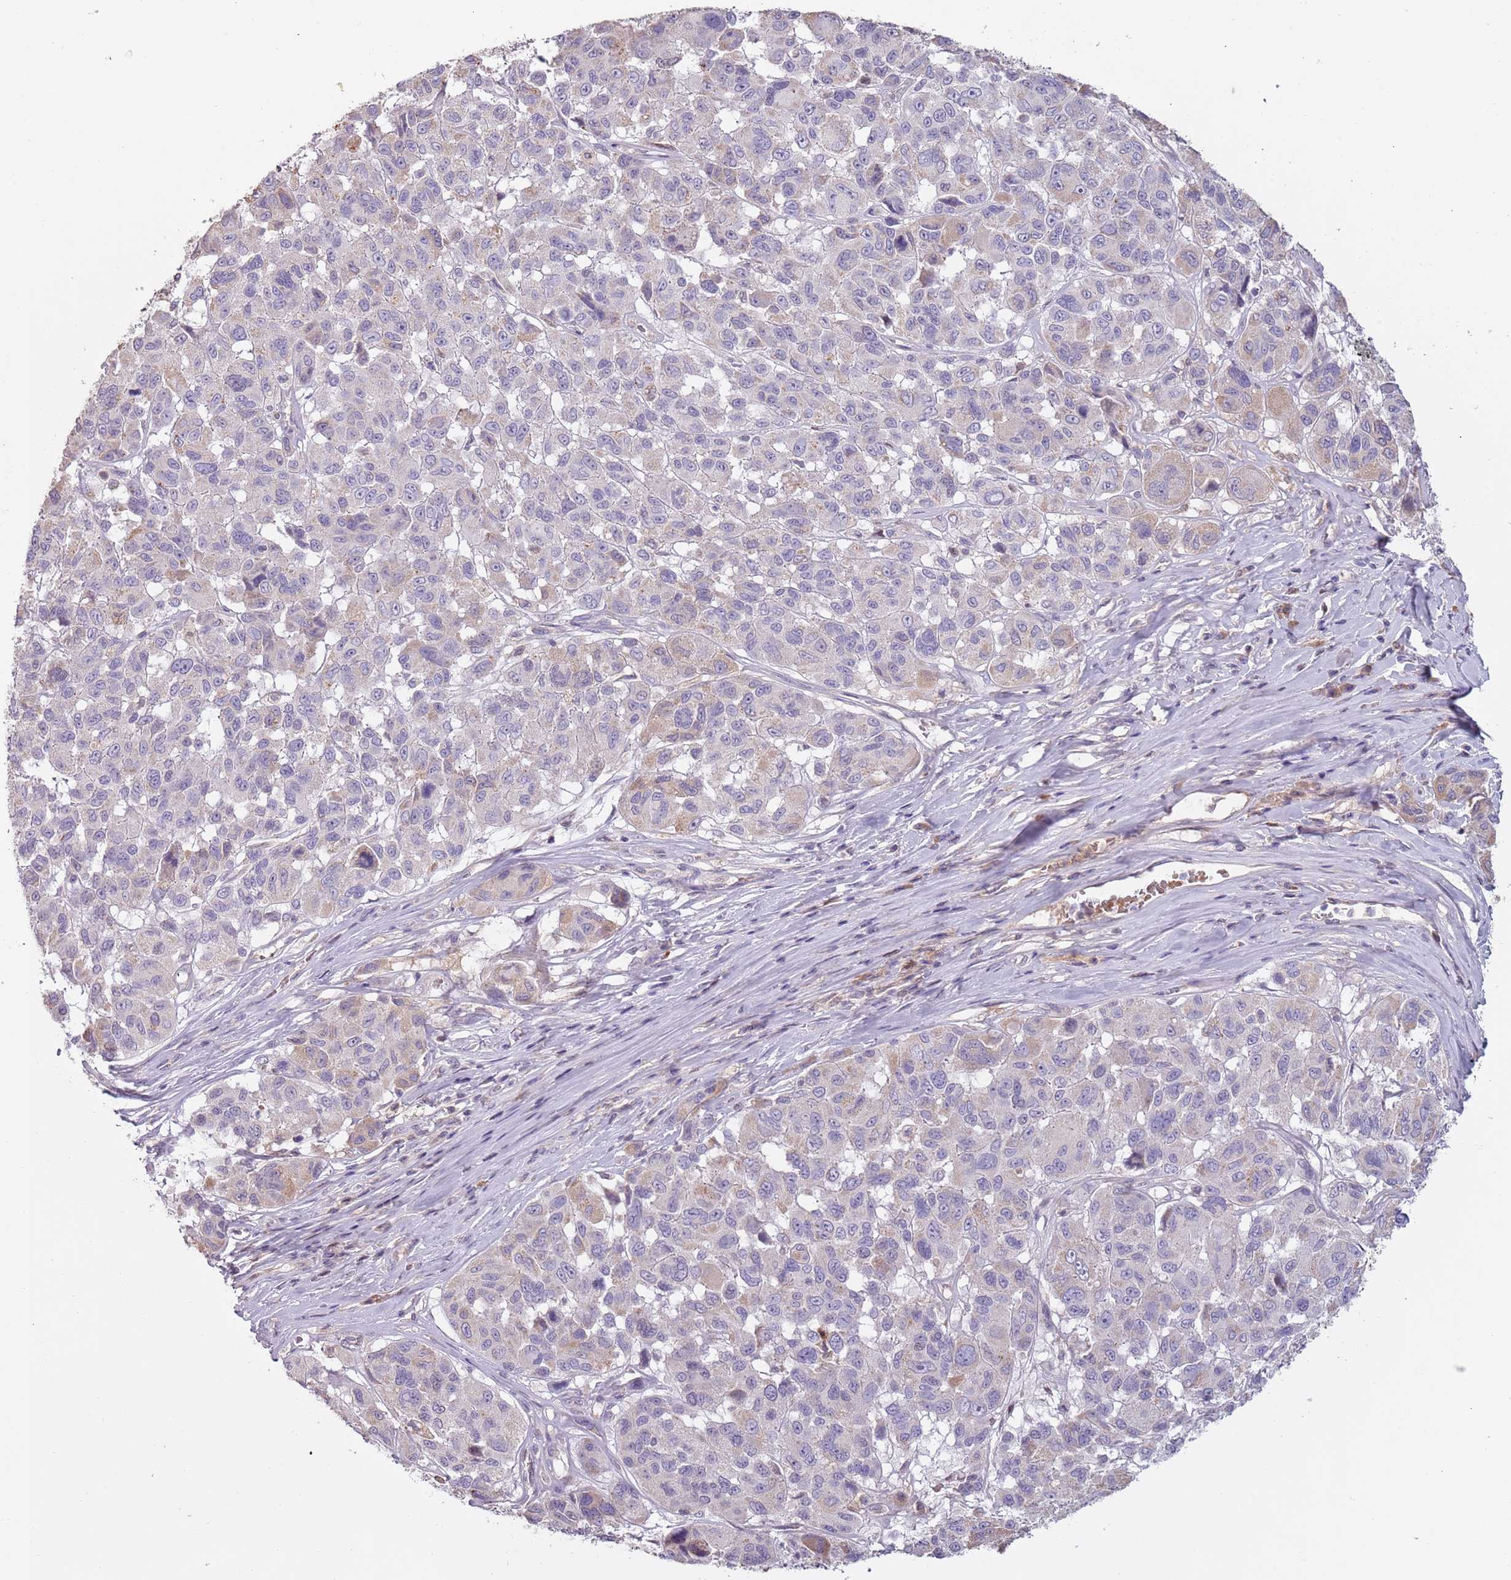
{"staining": {"intensity": "negative", "quantity": "none", "location": "none"}, "tissue": "melanoma", "cell_type": "Tumor cells", "image_type": "cancer", "snomed": [{"axis": "morphology", "description": "Malignant melanoma, NOS"}, {"axis": "topography", "description": "Skin"}], "caption": "Tumor cells show no significant expression in melanoma. The staining is performed using DAB brown chromogen with nuclei counter-stained in using hematoxylin.", "gene": "SYS1", "patient": {"sex": "female", "age": 66}}